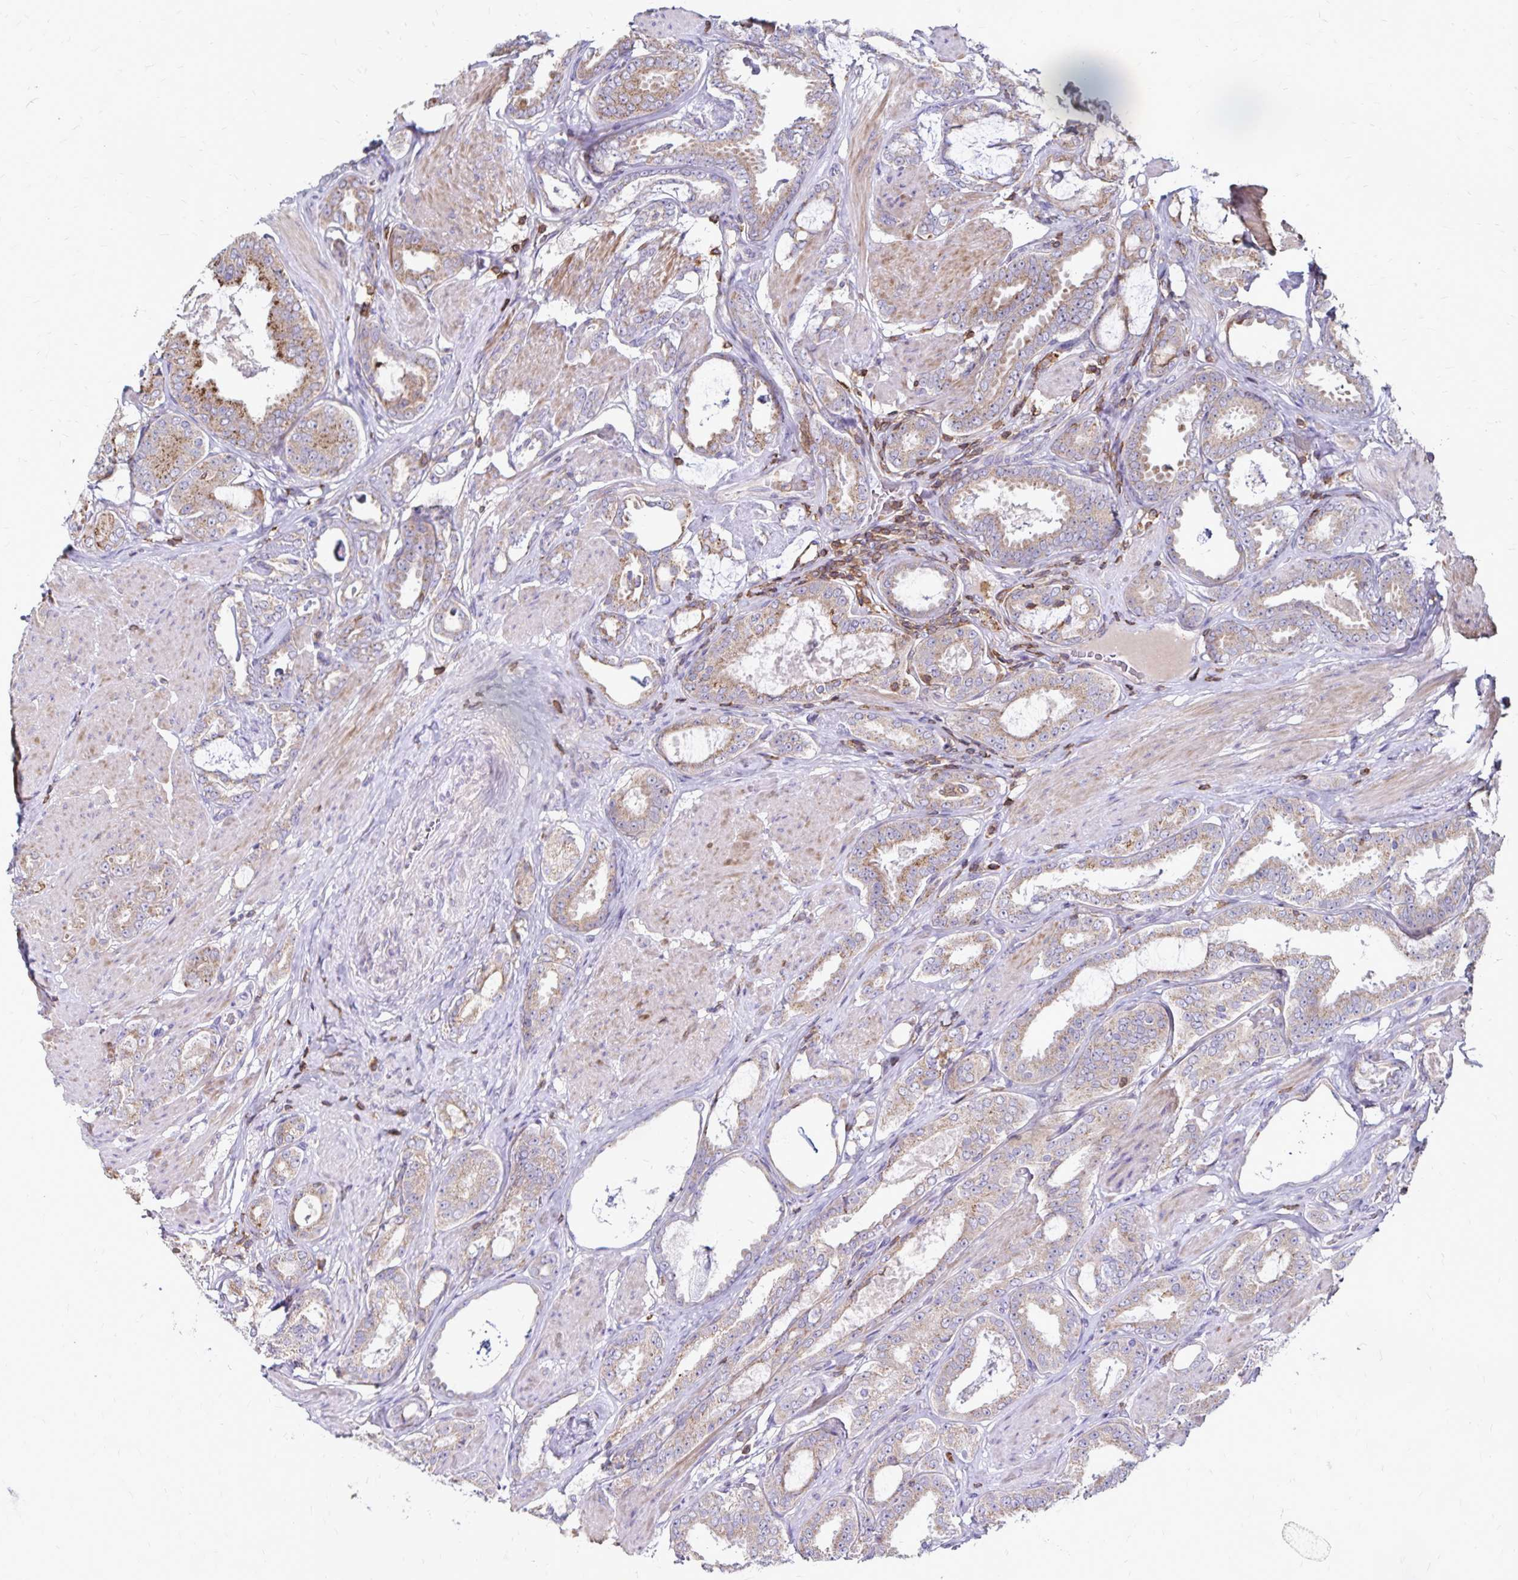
{"staining": {"intensity": "moderate", "quantity": ">75%", "location": "cytoplasmic/membranous"}, "tissue": "prostate cancer", "cell_type": "Tumor cells", "image_type": "cancer", "snomed": [{"axis": "morphology", "description": "Adenocarcinoma, High grade"}, {"axis": "topography", "description": "Prostate"}], "caption": "Approximately >75% of tumor cells in human high-grade adenocarcinoma (prostate) show moderate cytoplasmic/membranous protein staining as visualized by brown immunohistochemical staining.", "gene": "NAGPA", "patient": {"sex": "male", "age": 63}}